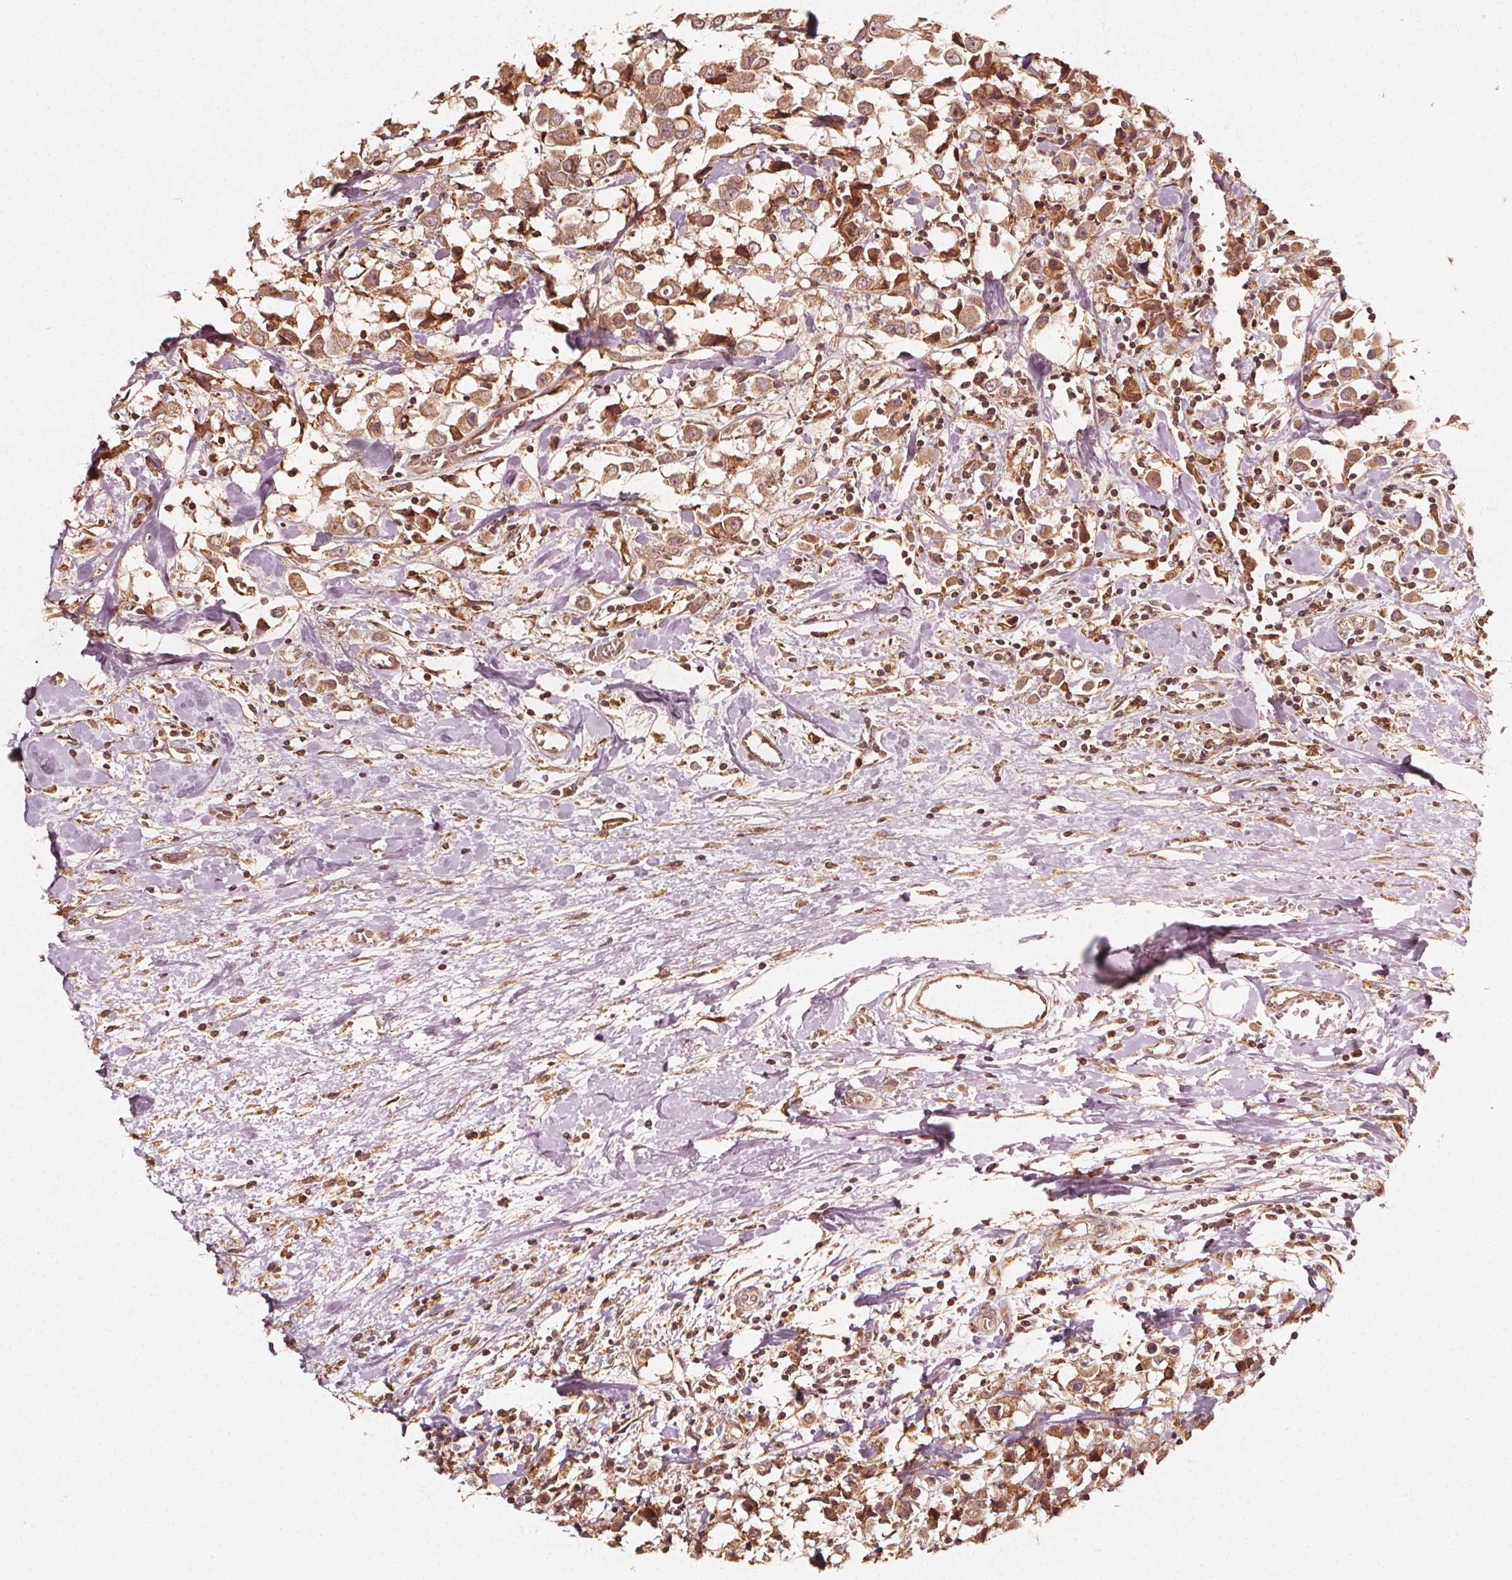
{"staining": {"intensity": "moderate", "quantity": ">75%", "location": "cytoplasmic/membranous,nuclear"}, "tissue": "breast cancer", "cell_type": "Tumor cells", "image_type": "cancer", "snomed": [{"axis": "morphology", "description": "Duct carcinoma"}, {"axis": "topography", "description": "Breast"}], "caption": "Brown immunohistochemical staining in human breast invasive ductal carcinoma demonstrates moderate cytoplasmic/membranous and nuclear staining in about >75% of tumor cells. Nuclei are stained in blue.", "gene": "NPC1", "patient": {"sex": "female", "age": 61}}